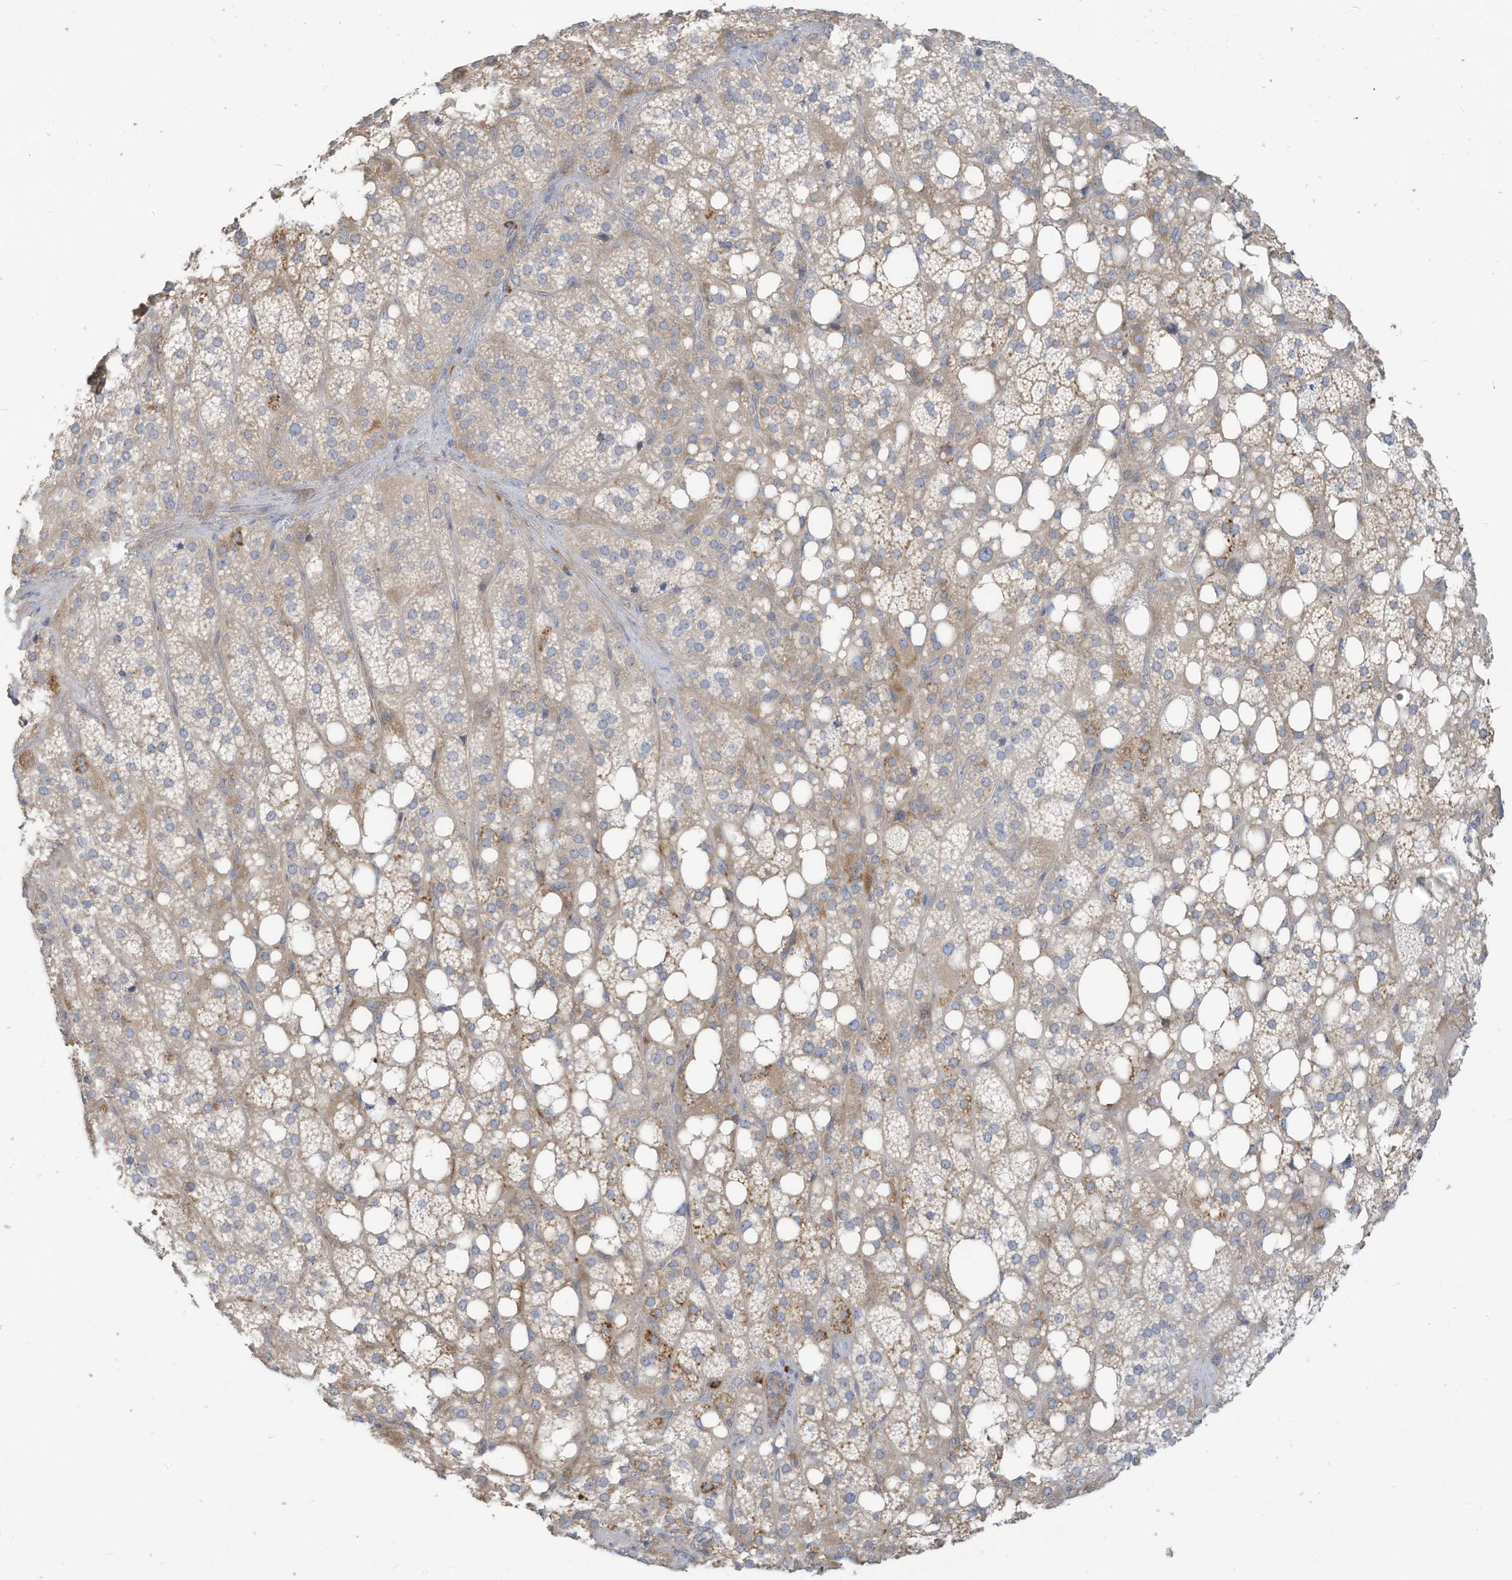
{"staining": {"intensity": "moderate", "quantity": "25%-75%", "location": "cytoplasmic/membranous"}, "tissue": "adrenal gland", "cell_type": "Glandular cells", "image_type": "normal", "snomed": [{"axis": "morphology", "description": "Normal tissue, NOS"}, {"axis": "topography", "description": "Adrenal gland"}], "caption": "Adrenal gland stained with DAB immunohistochemistry (IHC) exhibits medium levels of moderate cytoplasmic/membranous positivity in approximately 25%-75% of glandular cells. Nuclei are stained in blue.", "gene": "GTPBP2", "patient": {"sex": "female", "age": 59}}